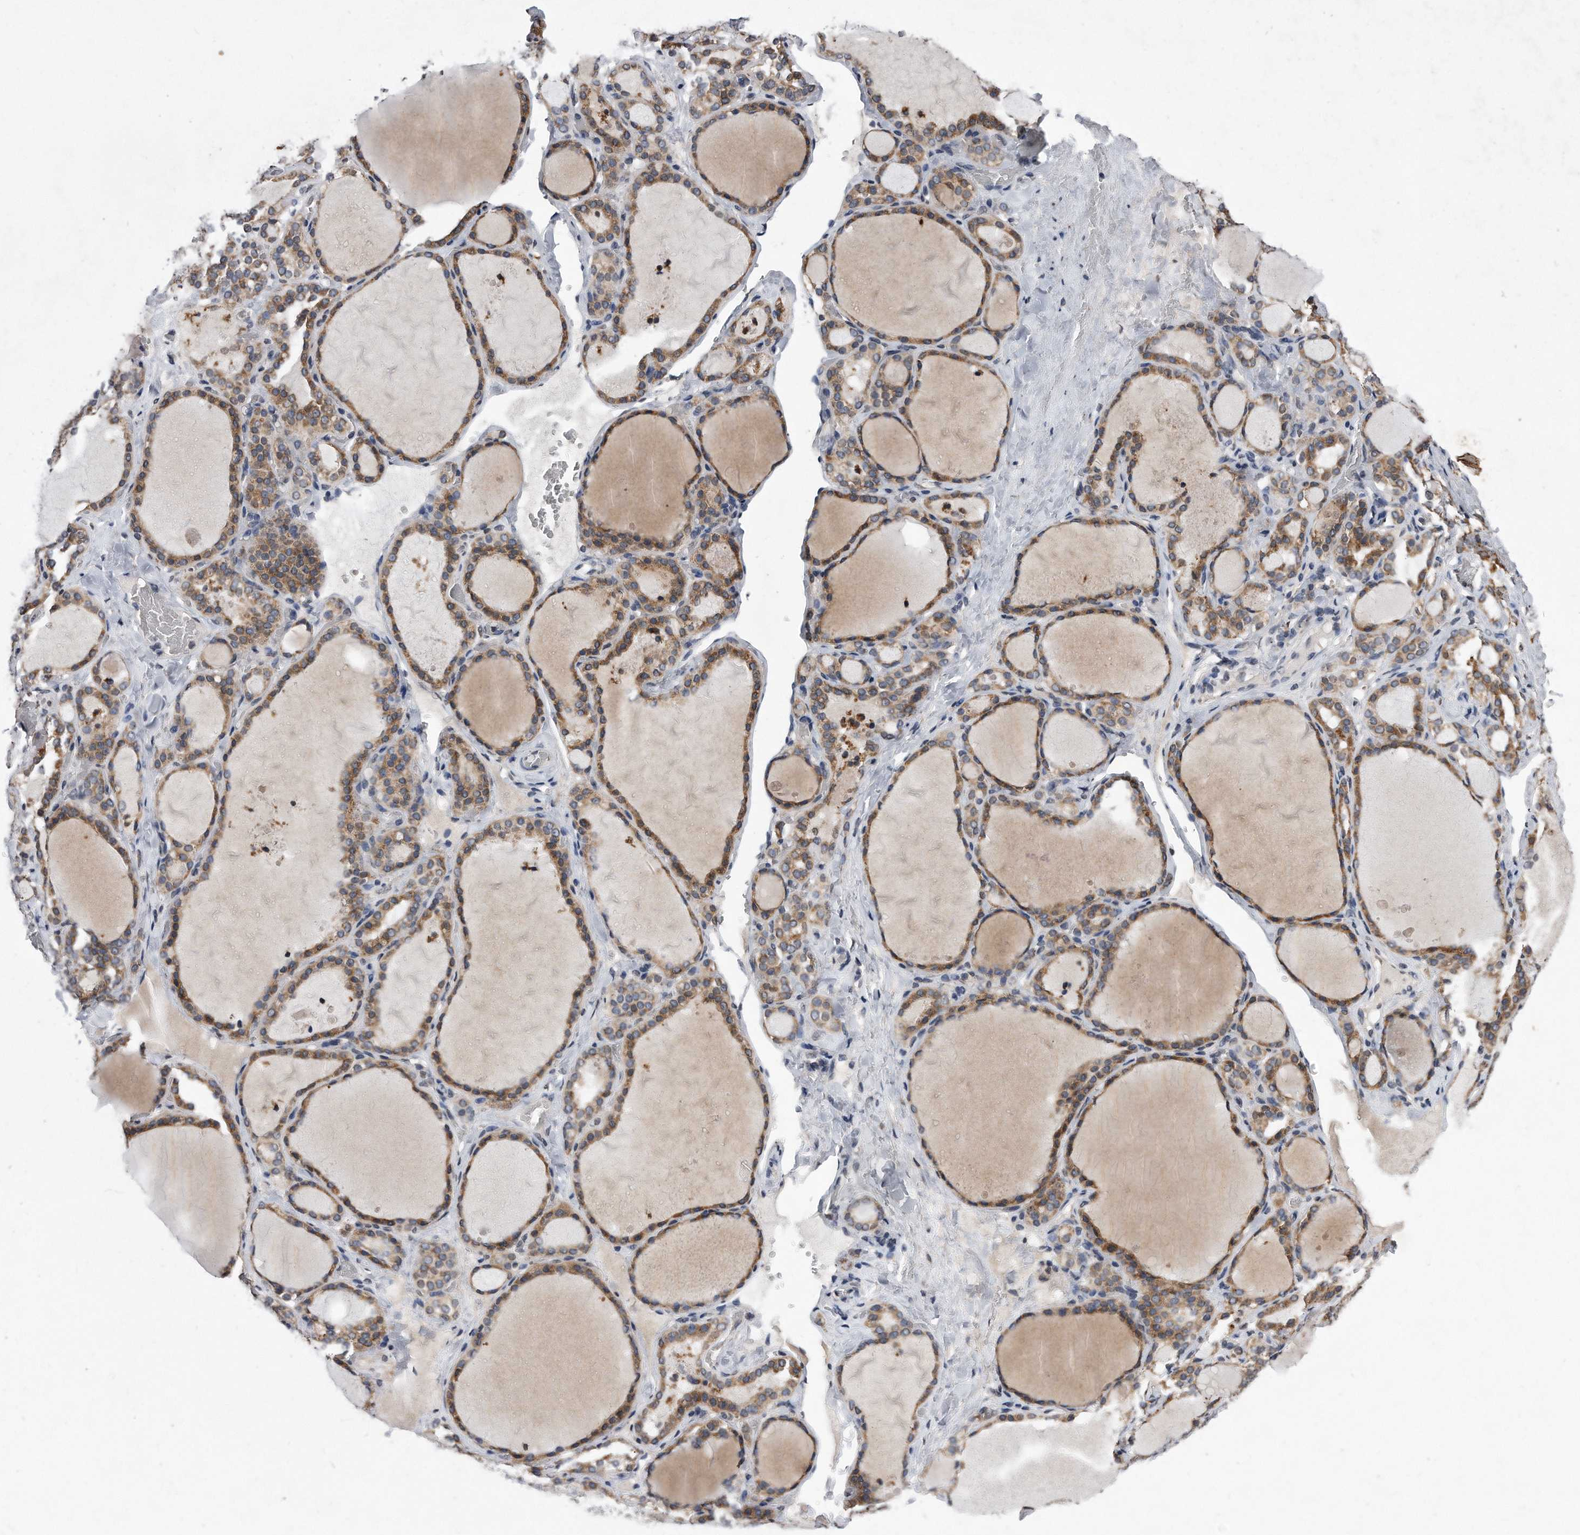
{"staining": {"intensity": "moderate", "quantity": ">75%", "location": "cytoplasmic/membranous"}, "tissue": "thyroid gland", "cell_type": "Glandular cells", "image_type": "normal", "snomed": [{"axis": "morphology", "description": "Normal tissue, NOS"}, {"axis": "topography", "description": "Thyroid gland"}], "caption": "Immunohistochemistry histopathology image of unremarkable thyroid gland stained for a protein (brown), which demonstrates medium levels of moderate cytoplasmic/membranous positivity in about >75% of glandular cells.", "gene": "DAB1", "patient": {"sex": "female", "age": 22}}